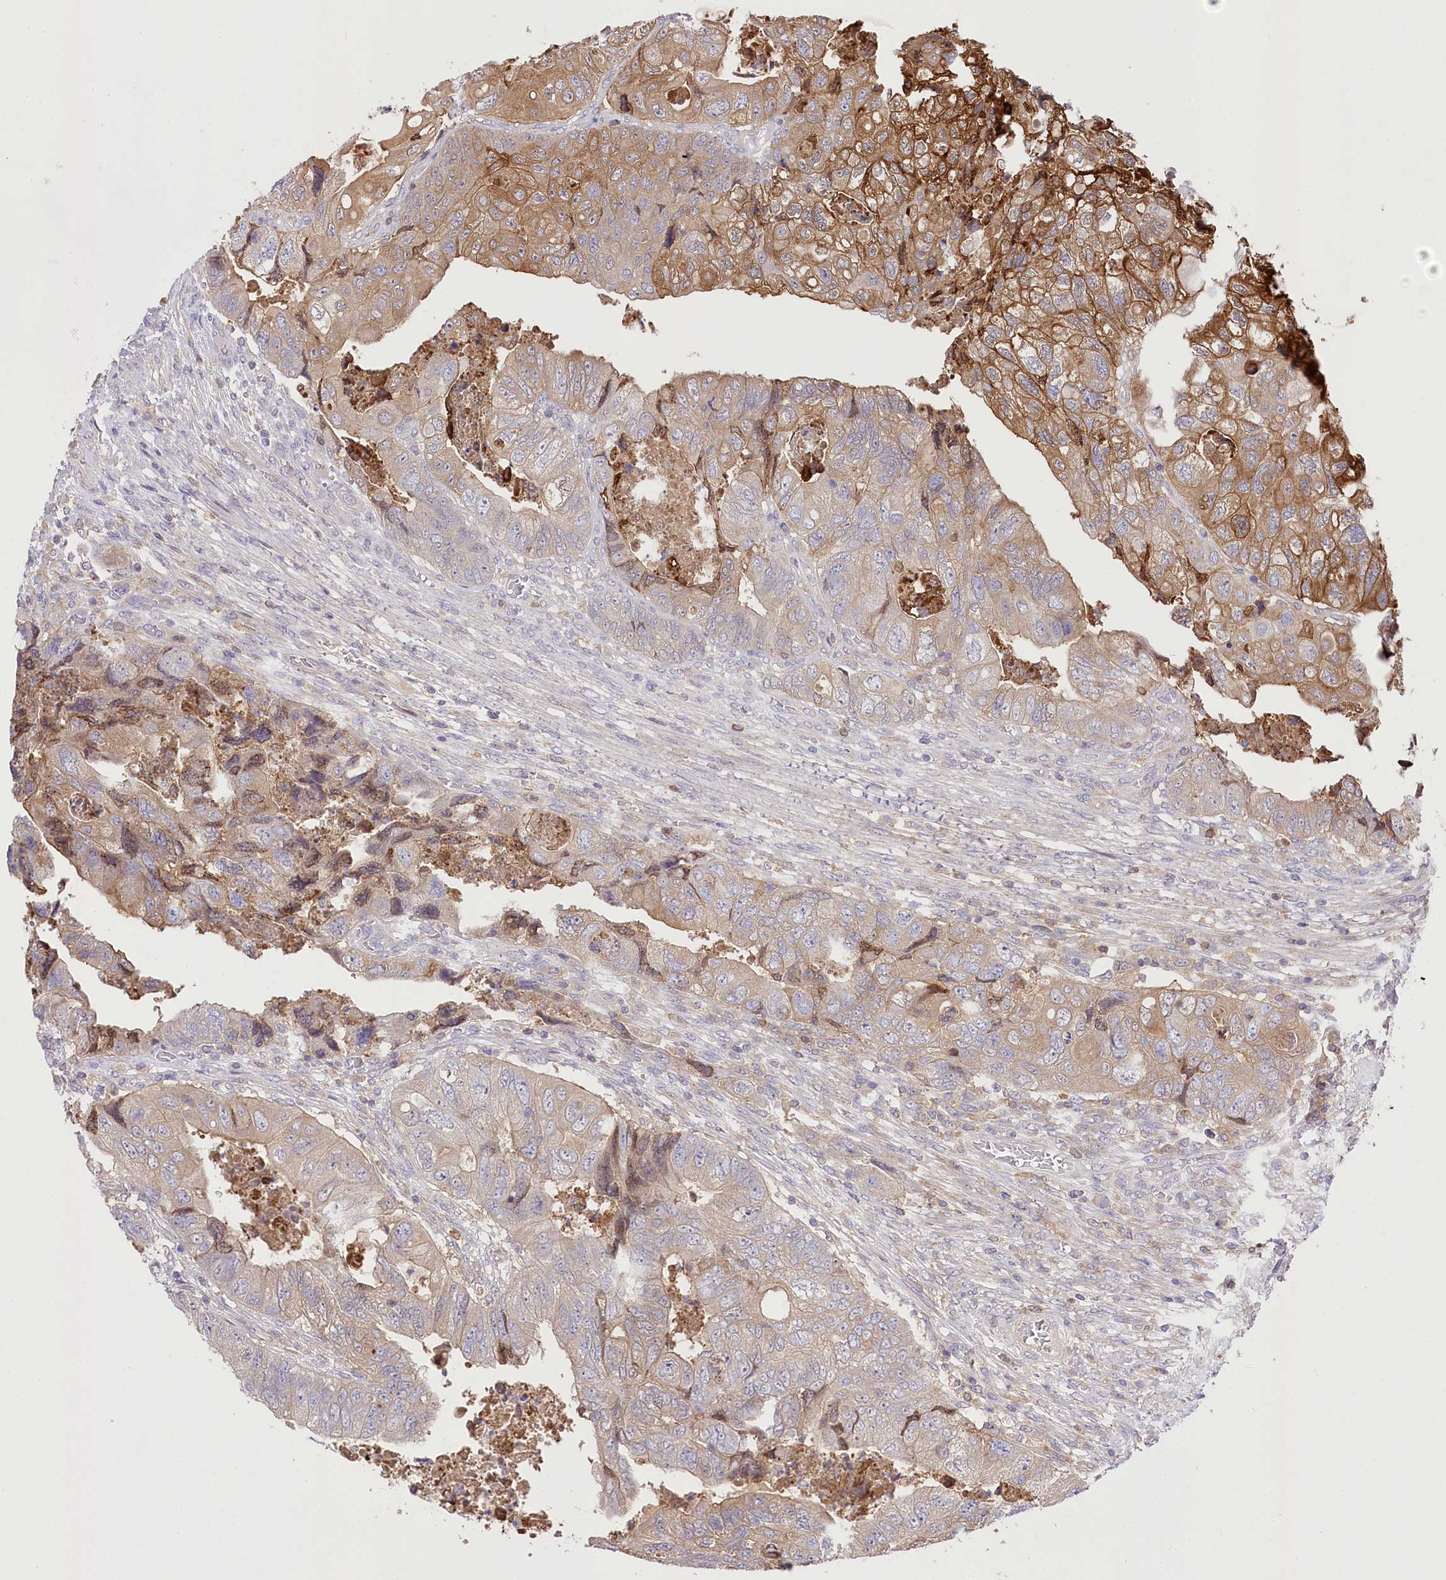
{"staining": {"intensity": "moderate", "quantity": "<25%", "location": "cytoplasmic/membranous"}, "tissue": "colorectal cancer", "cell_type": "Tumor cells", "image_type": "cancer", "snomed": [{"axis": "morphology", "description": "Adenocarcinoma, NOS"}, {"axis": "topography", "description": "Rectum"}], "caption": "Tumor cells display low levels of moderate cytoplasmic/membranous positivity in approximately <25% of cells in human colorectal adenocarcinoma. (Brightfield microscopy of DAB IHC at high magnification).", "gene": "UGP2", "patient": {"sex": "male", "age": 63}}